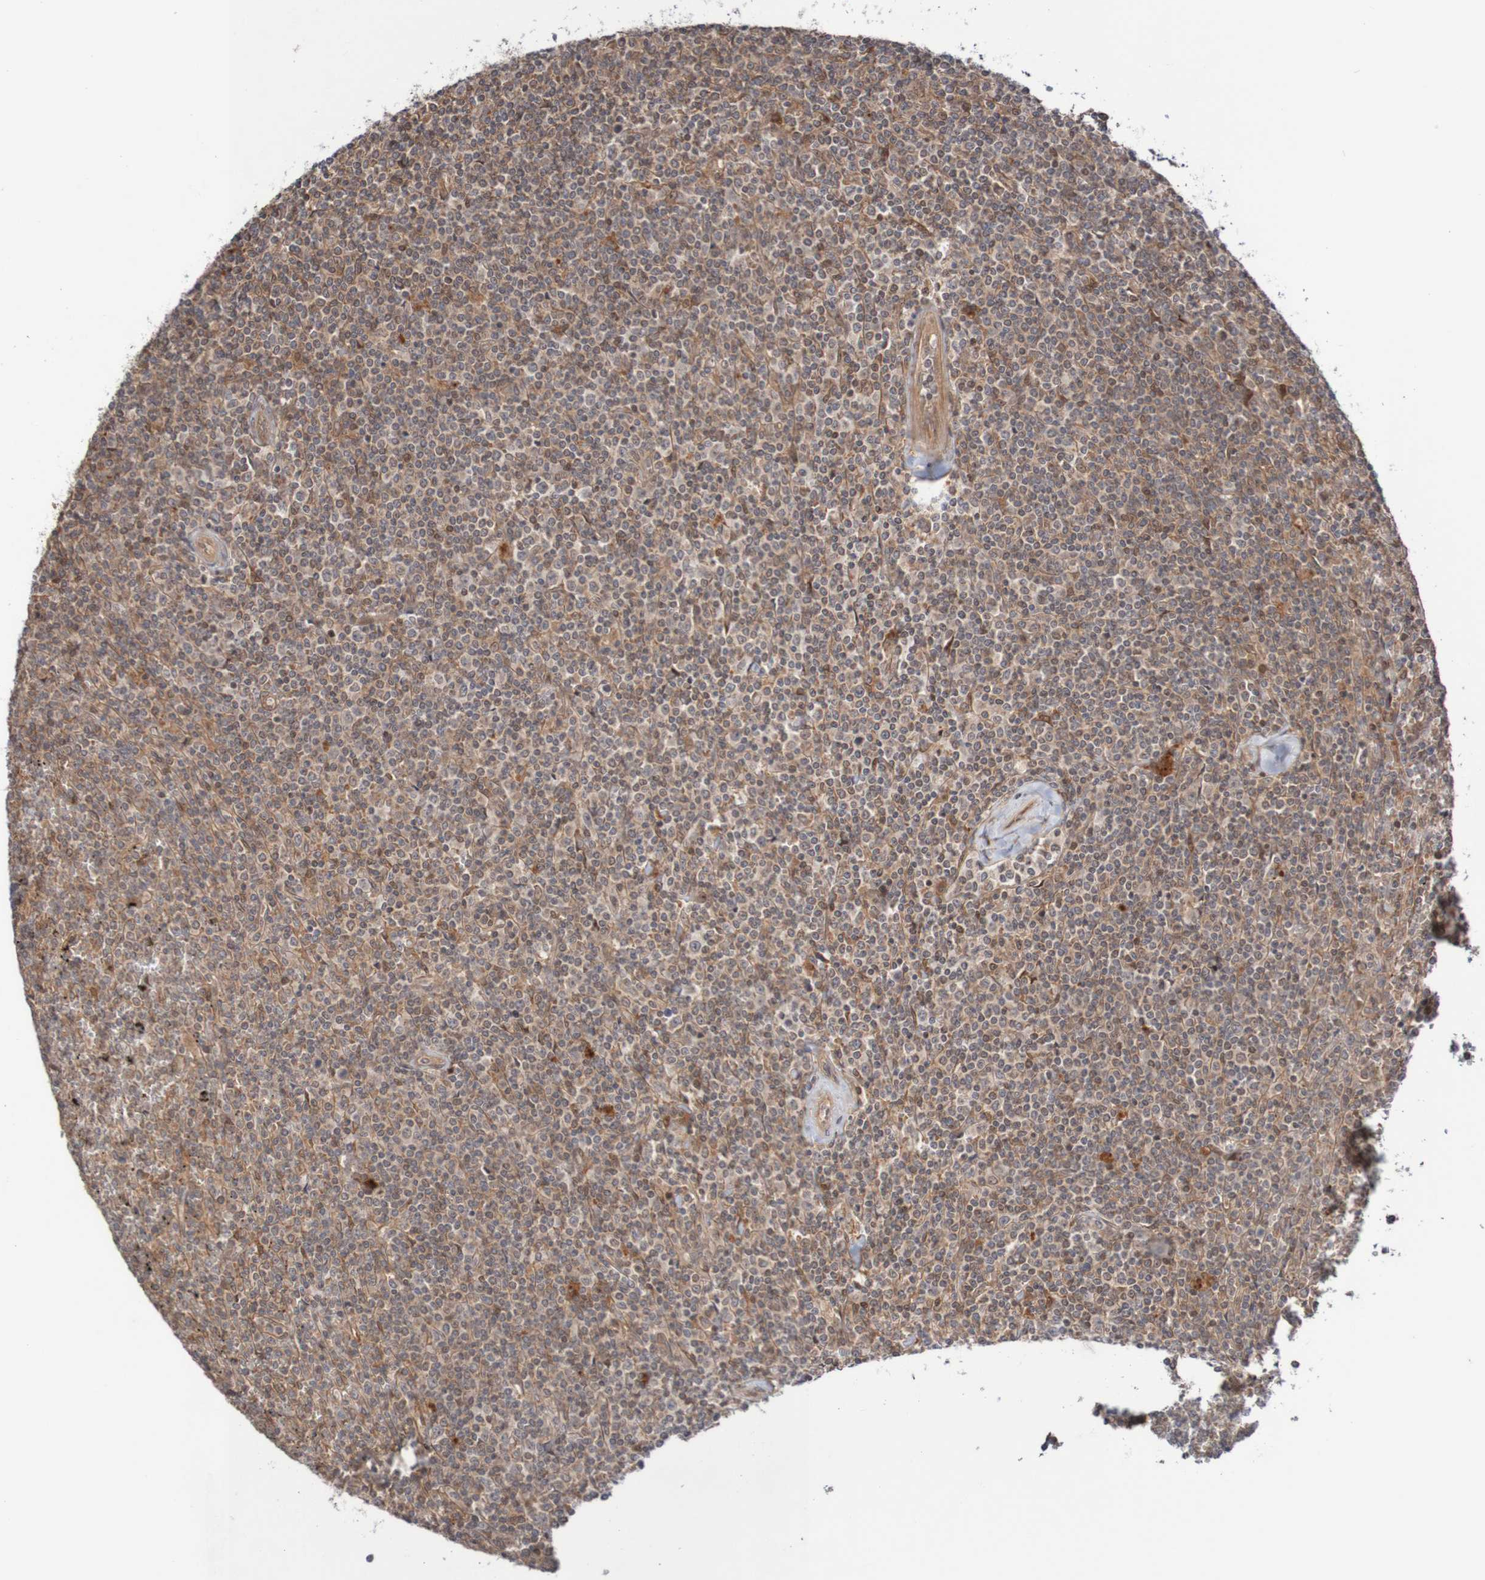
{"staining": {"intensity": "moderate", "quantity": "25%-75%", "location": "cytoplasmic/membranous"}, "tissue": "lymphoma", "cell_type": "Tumor cells", "image_type": "cancer", "snomed": [{"axis": "morphology", "description": "Malignant lymphoma, non-Hodgkin's type, Low grade"}, {"axis": "topography", "description": "Spleen"}], "caption": "This is an image of IHC staining of lymphoma, which shows moderate expression in the cytoplasmic/membranous of tumor cells.", "gene": "PHPT1", "patient": {"sex": "female", "age": 19}}